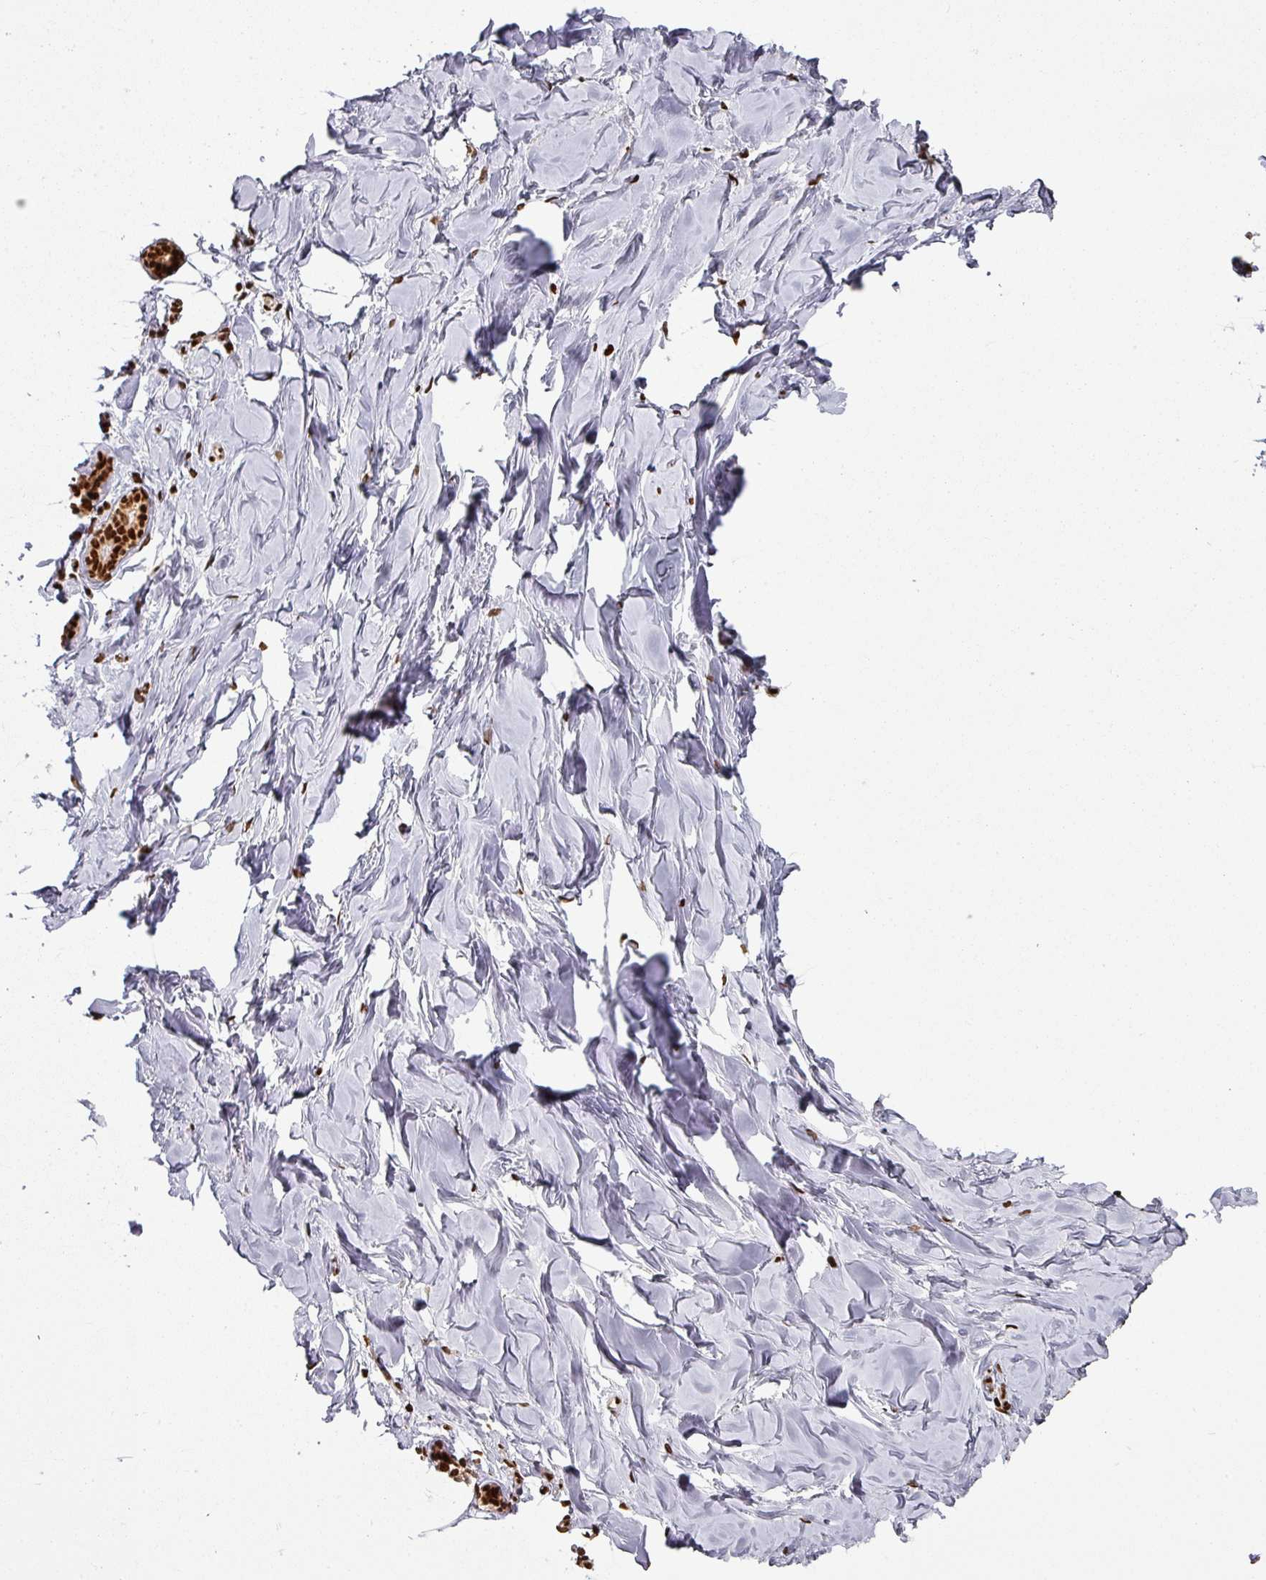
{"staining": {"intensity": "moderate", "quantity": "25%-75%", "location": "nuclear"}, "tissue": "breast", "cell_type": "Adipocytes", "image_type": "normal", "snomed": [{"axis": "morphology", "description": "Normal tissue, NOS"}, {"axis": "topography", "description": "Breast"}], "caption": "Benign breast shows moderate nuclear expression in approximately 25%-75% of adipocytes Using DAB (3,3'-diaminobenzidine) (brown) and hematoxylin (blue) stains, captured at high magnification using brightfield microscopy..", "gene": "SIK3", "patient": {"sex": "female", "age": 23}}